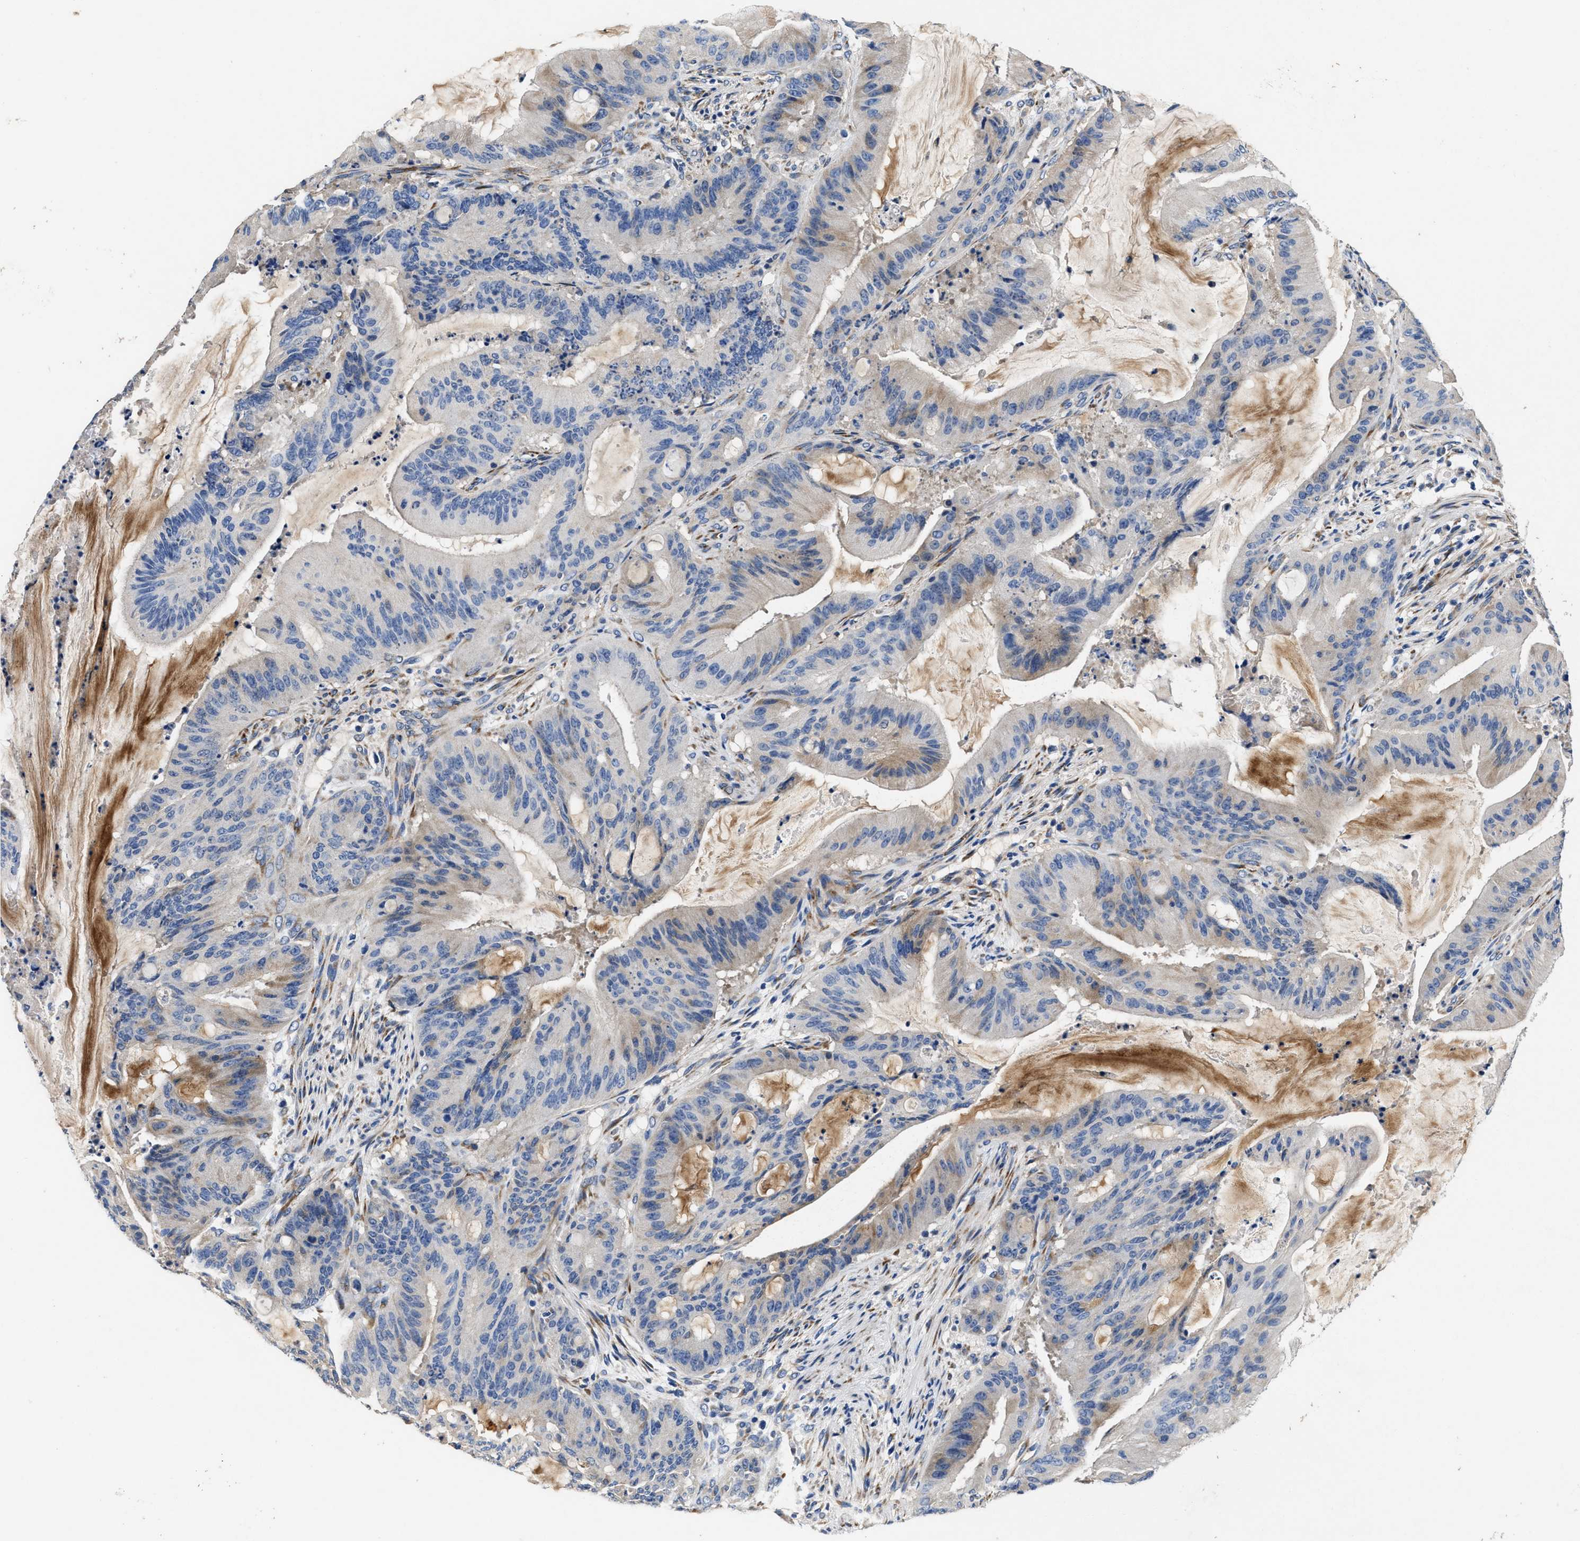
{"staining": {"intensity": "weak", "quantity": "<25%", "location": "cytoplasmic/membranous"}, "tissue": "liver cancer", "cell_type": "Tumor cells", "image_type": "cancer", "snomed": [{"axis": "morphology", "description": "Normal tissue, NOS"}, {"axis": "morphology", "description": "Cholangiocarcinoma"}, {"axis": "topography", "description": "Liver"}, {"axis": "topography", "description": "Peripheral nerve tissue"}], "caption": "IHC photomicrograph of human liver cancer stained for a protein (brown), which reveals no positivity in tumor cells.", "gene": "PEG10", "patient": {"sex": "female", "age": 73}}